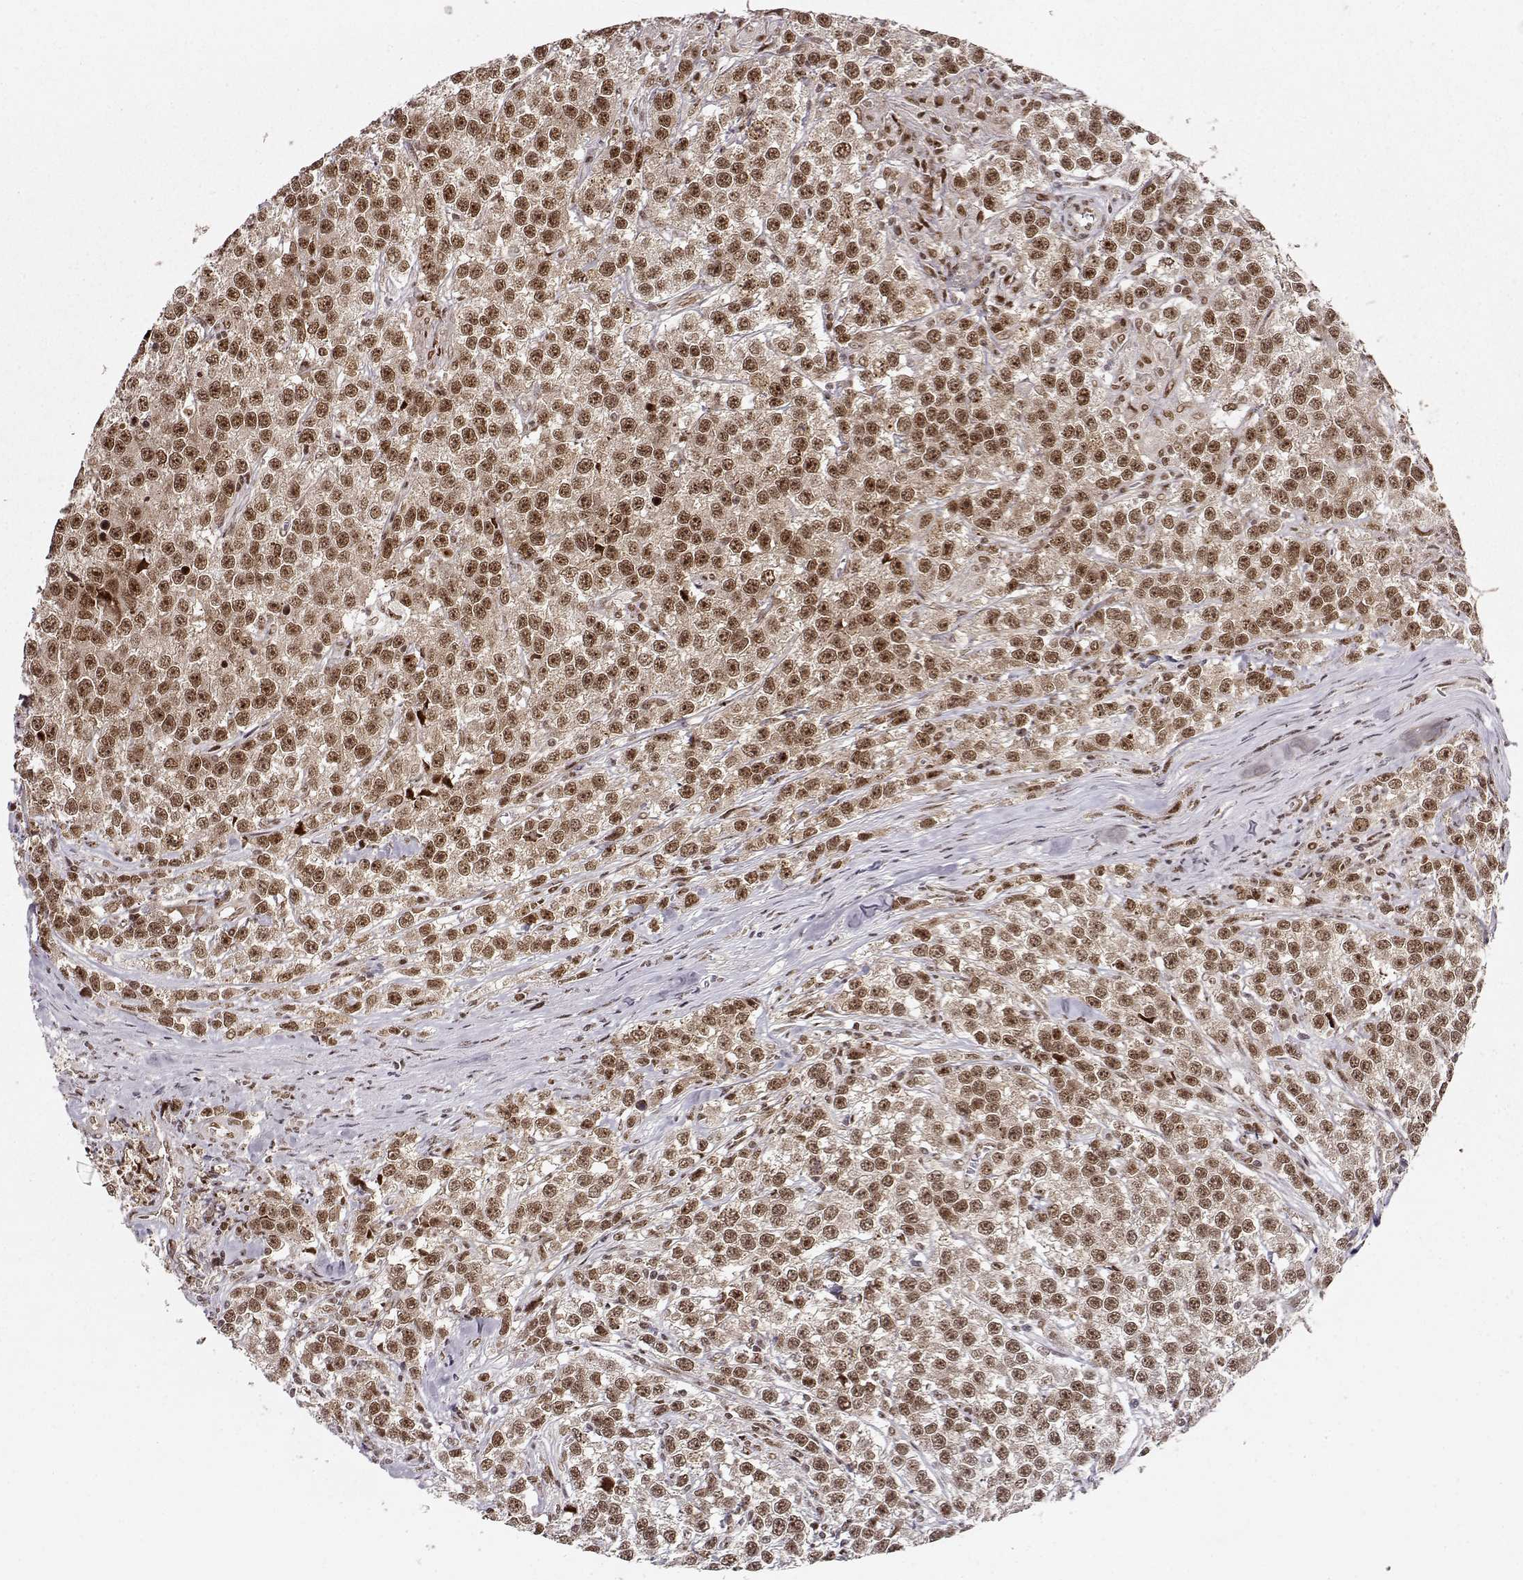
{"staining": {"intensity": "moderate", "quantity": ">75%", "location": "cytoplasmic/membranous,nuclear"}, "tissue": "testis cancer", "cell_type": "Tumor cells", "image_type": "cancer", "snomed": [{"axis": "morphology", "description": "Seminoma, NOS"}, {"axis": "topography", "description": "Testis"}], "caption": "Immunohistochemistry (IHC) (DAB (3,3'-diaminobenzidine)) staining of testis cancer exhibits moderate cytoplasmic/membranous and nuclear protein staining in about >75% of tumor cells. (Brightfield microscopy of DAB IHC at high magnification).", "gene": "CSNK2A1", "patient": {"sex": "male", "age": 59}}